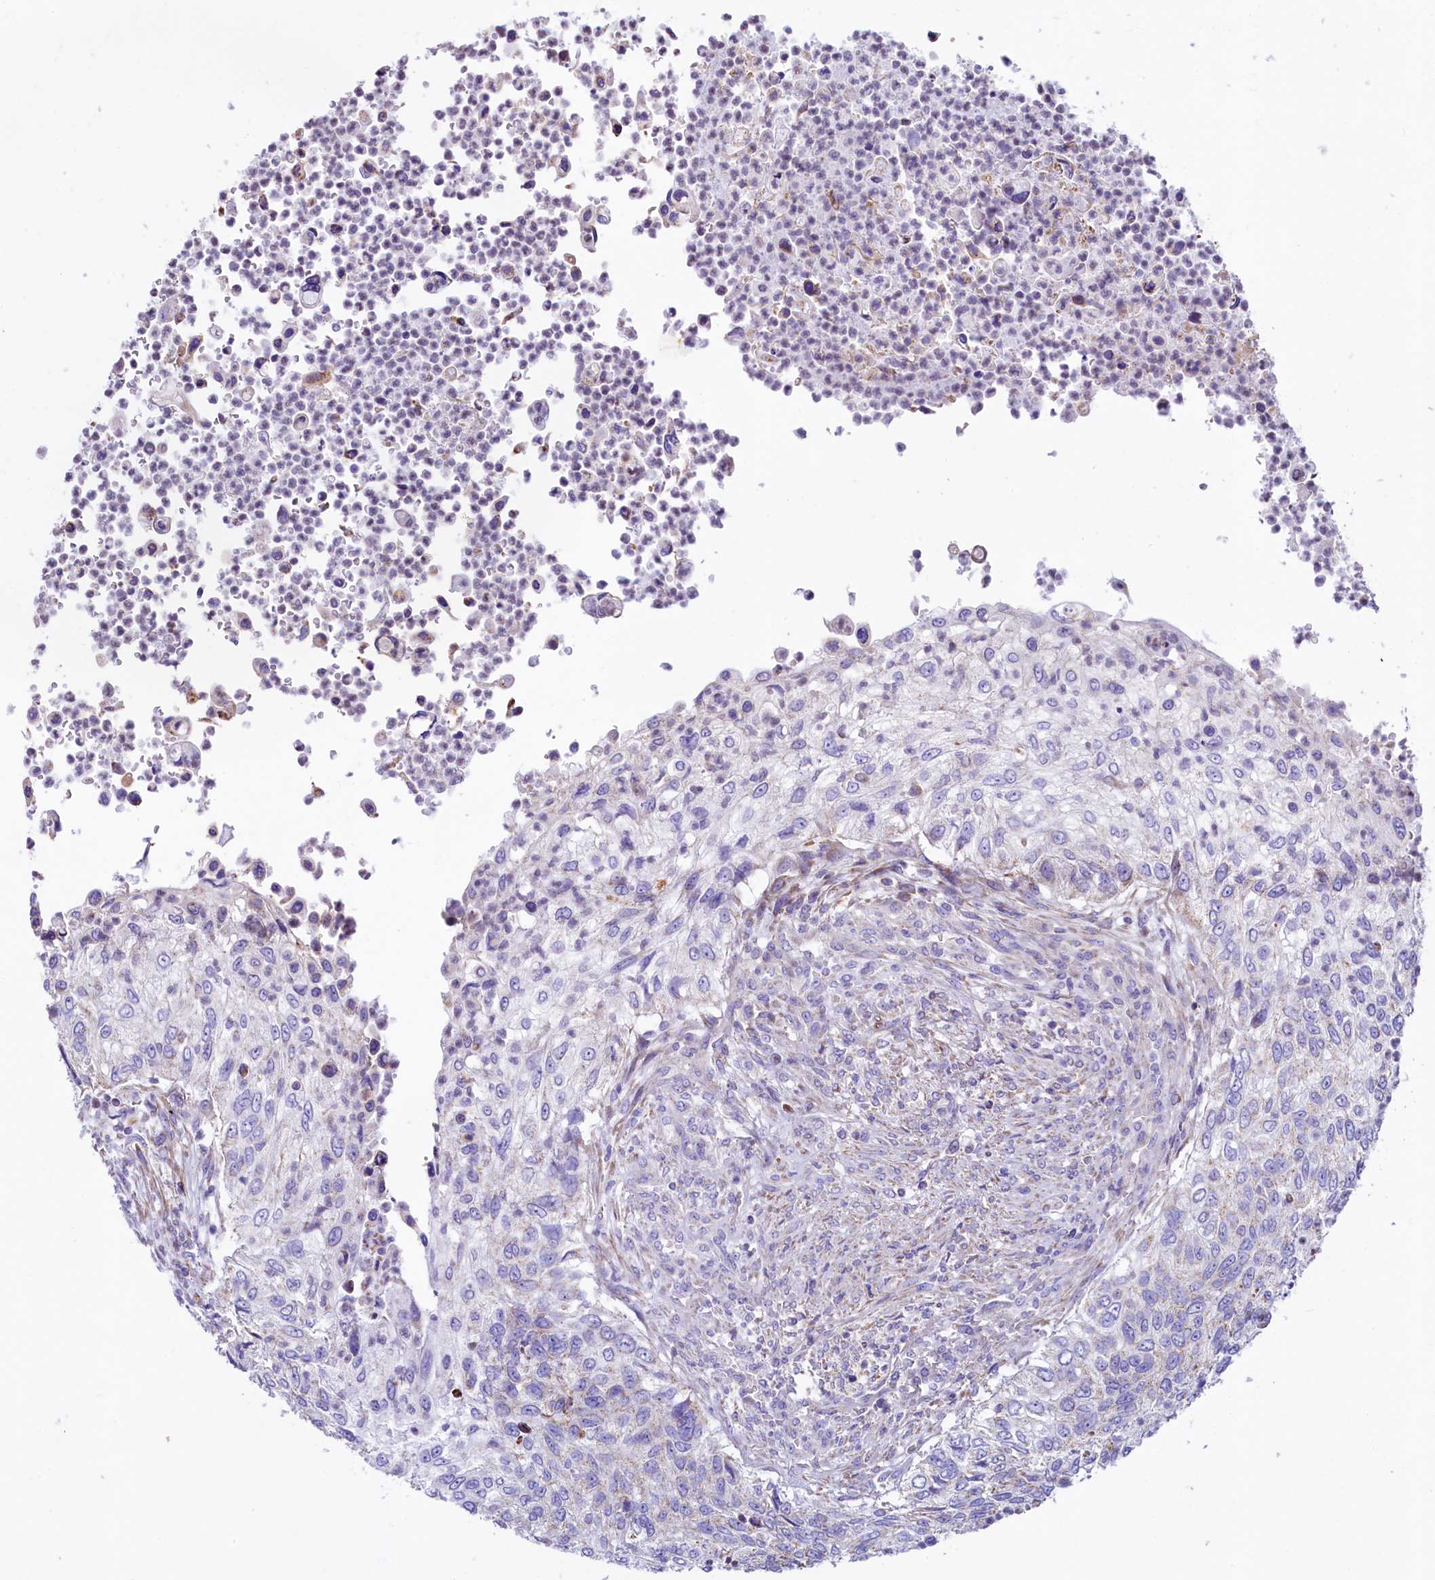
{"staining": {"intensity": "negative", "quantity": "none", "location": "none"}, "tissue": "urothelial cancer", "cell_type": "Tumor cells", "image_type": "cancer", "snomed": [{"axis": "morphology", "description": "Urothelial carcinoma, High grade"}, {"axis": "topography", "description": "Urinary bladder"}], "caption": "This is an IHC micrograph of high-grade urothelial carcinoma. There is no positivity in tumor cells.", "gene": "VWCE", "patient": {"sex": "female", "age": 60}}